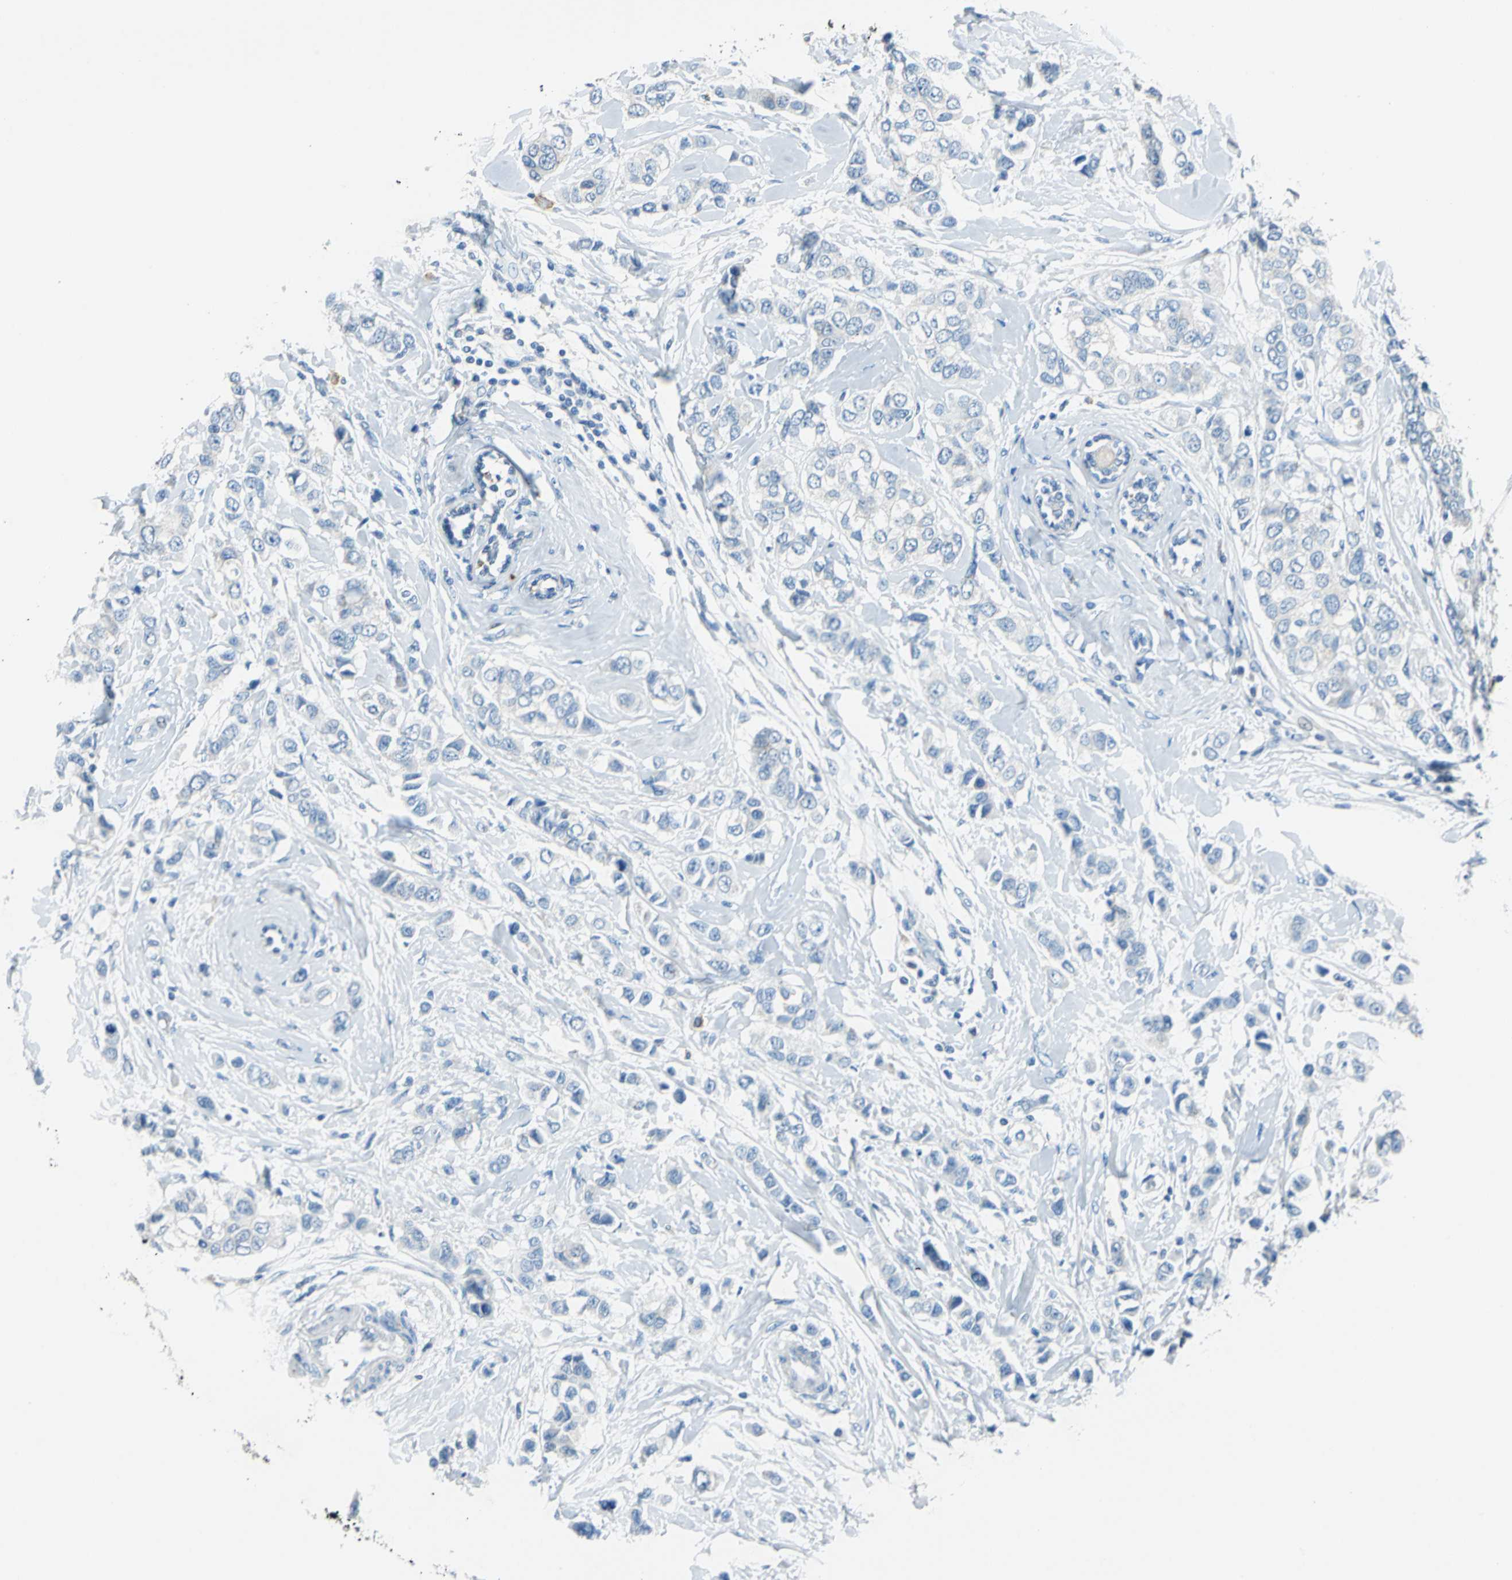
{"staining": {"intensity": "negative", "quantity": "none", "location": "none"}, "tissue": "breast cancer", "cell_type": "Tumor cells", "image_type": "cancer", "snomed": [{"axis": "morphology", "description": "Duct carcinoma"}, {"axis": "topography", "description": "Breast"}], "caption": "This is a micrograph of immunohistochemistry (IHC) staining of breast cancer (invasive ductal carcinoma), which shows no expression in tumor cells.", "gene": "TEX264", "patient": {"sex": "female", "age": 50}}